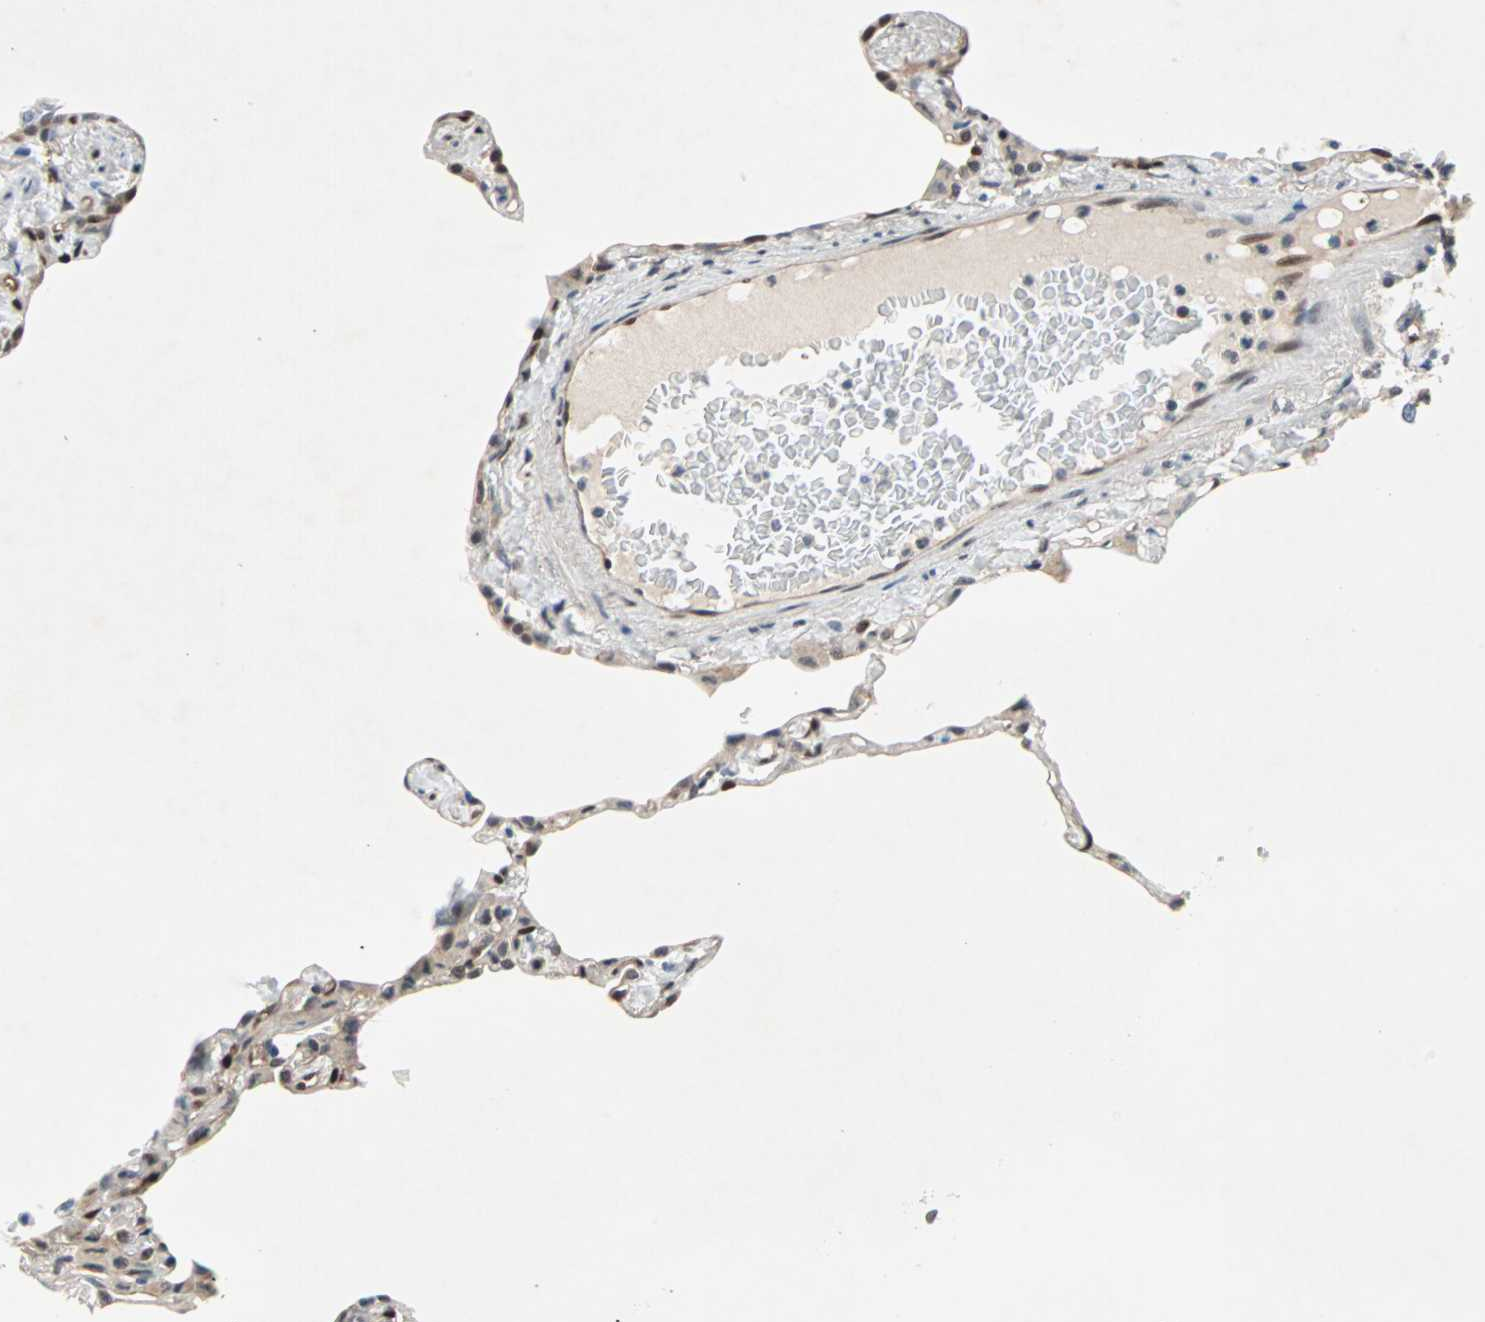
{"staining": {"intensity": "moderate", "quantity": "25%-75%", "location": "nuclear"}, "tissue": "lung", "cell_type": "Alveolar cells", "image_type": "normal", "snomed": [{"axis": "morphology", "description": "Normal tissue, NOS"}, {"axis": "topography", "description": "Lung"}], "caption": "Protein staining of benign lung displays moderate nuclear expression in approximately 25%-75% of alveolar cells.", "gene": "WWTR1", "patient": {"sex": "female", "age": 49}}